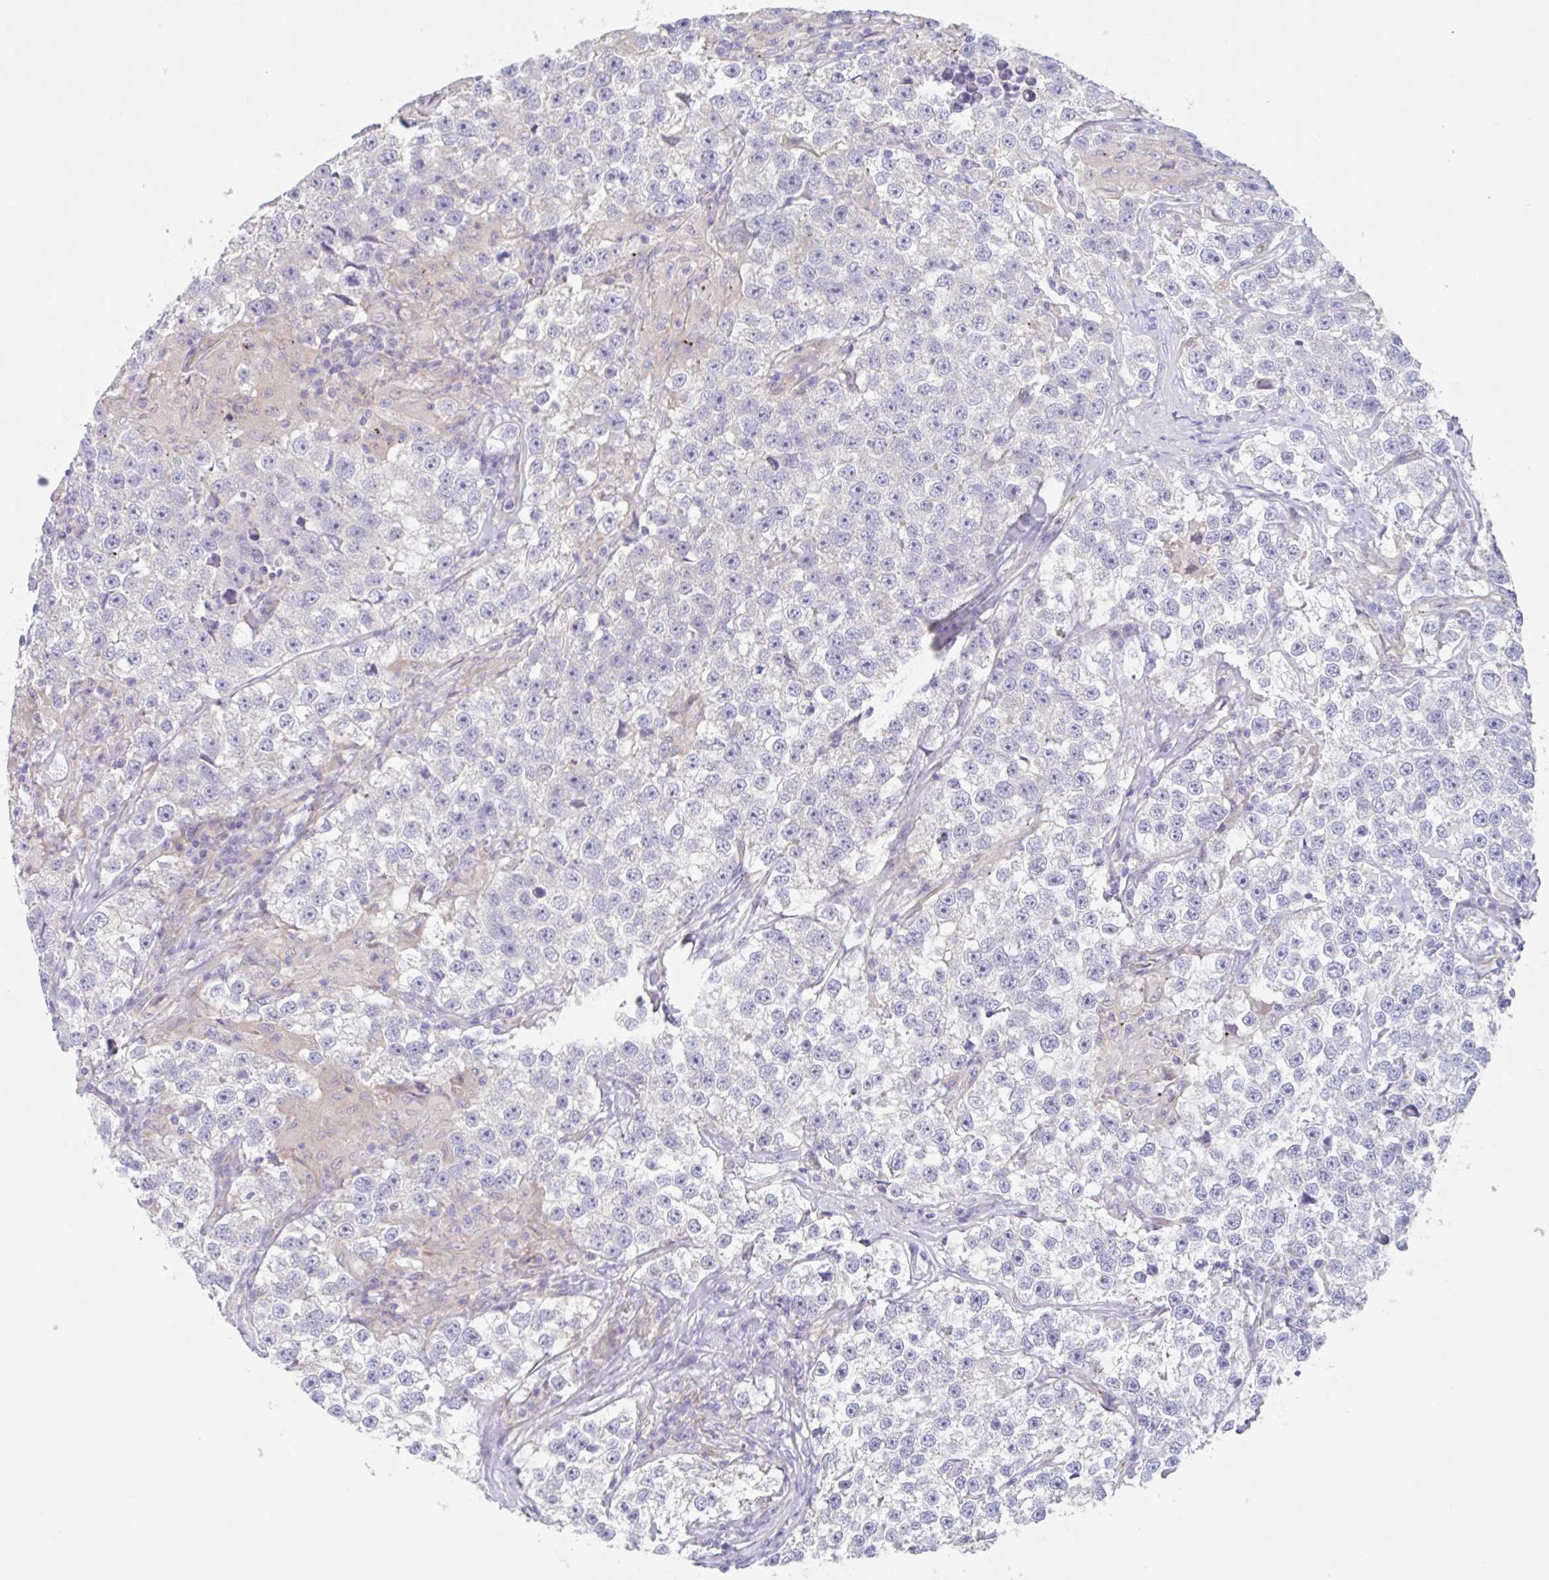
{"staining": {"intensity": "negative", "quantity": "none", "location": "none"}, "tissue": "testis cancer", "cell_type": "Tumor cells", "image_type": "cancer", "snomed": [{"axis": "morphology", "description": "Seminoma, NOS"}, {"axis": "topography", "description": "Testis"}], "caption": "Protein analysis of seminoma (testis) shows no significant staining in tumor cells.", "gene": "EHD4", "patient": {"sex": "male", "age": 46}}